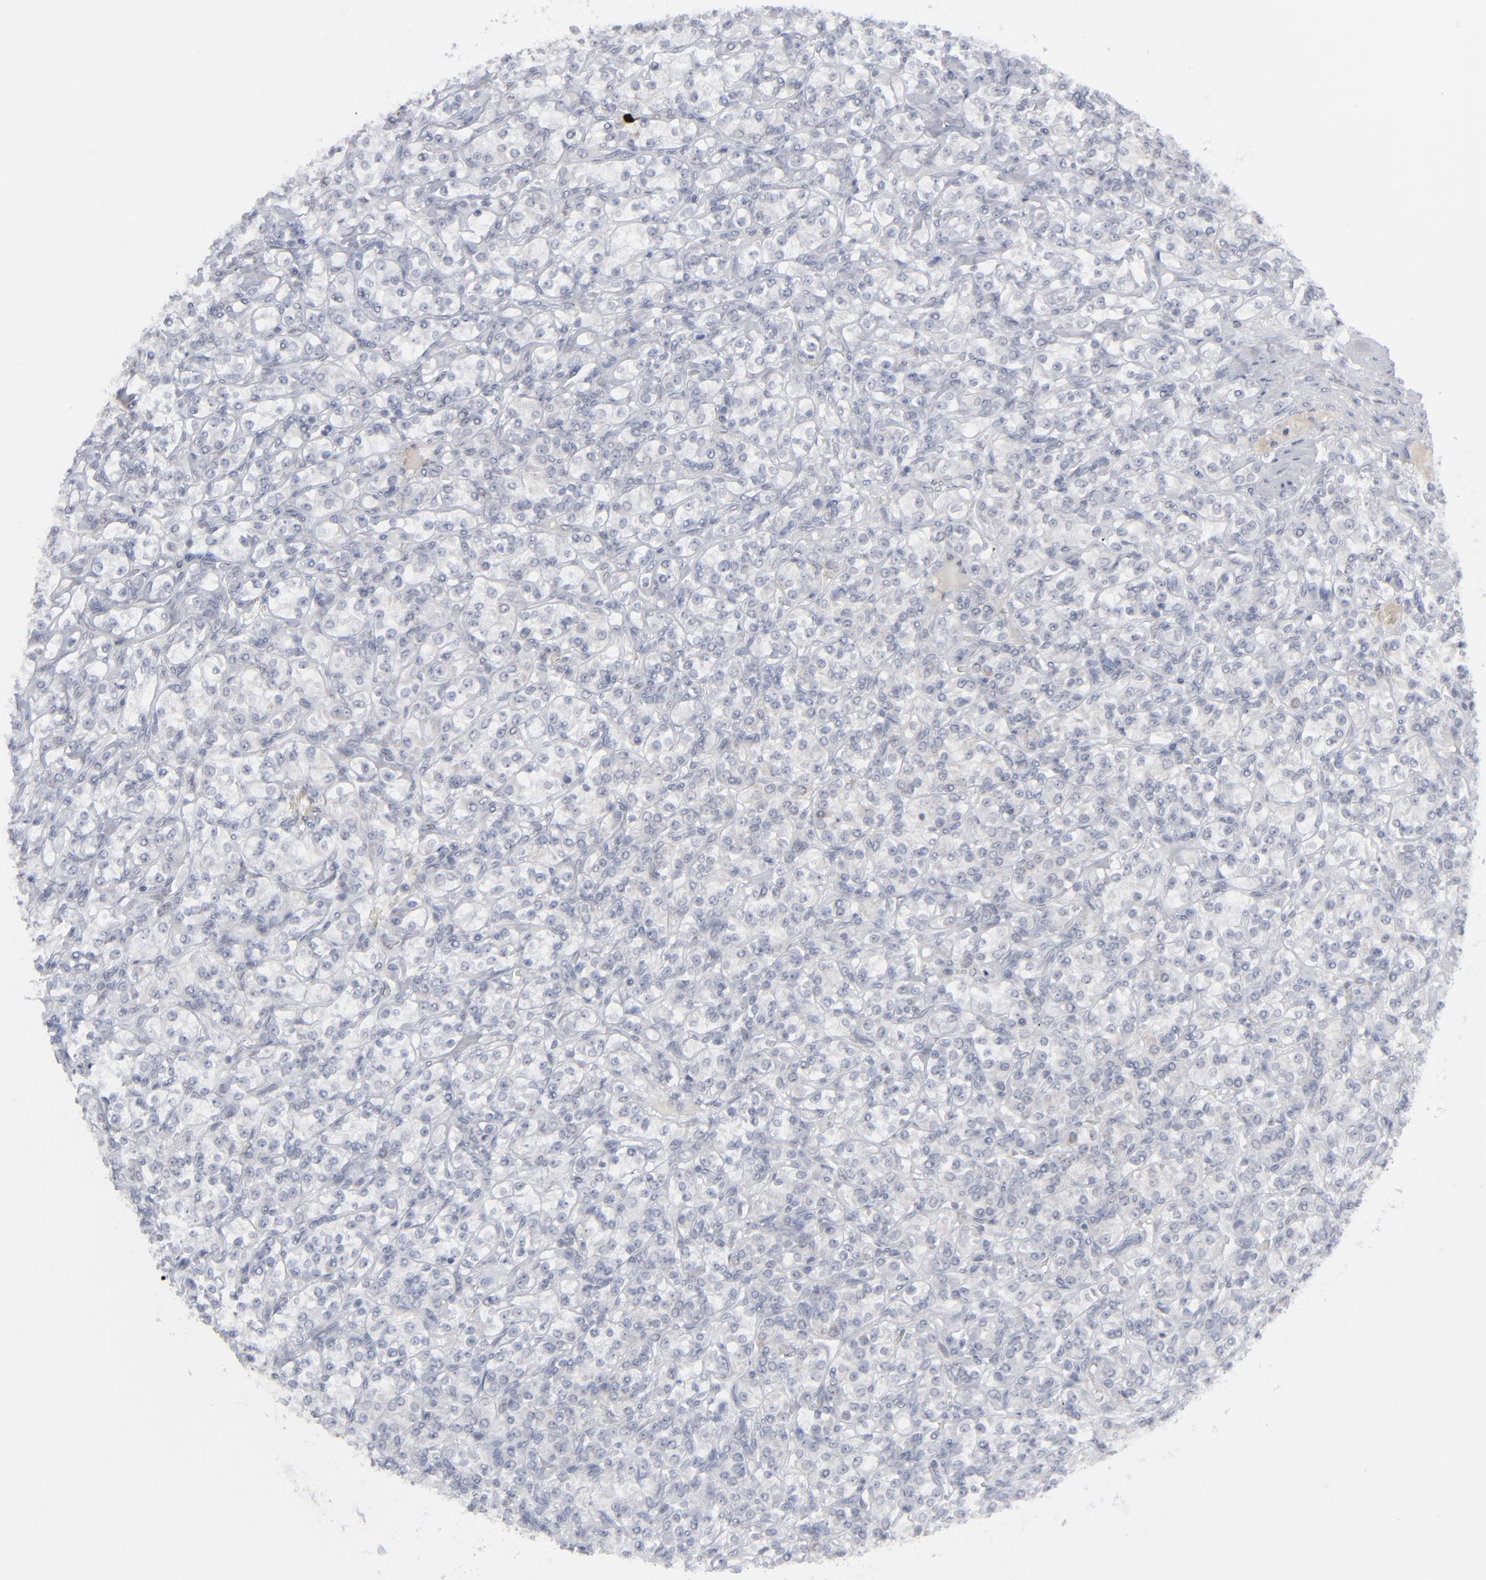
{"staining": {"intensity": "negative", "quantity": "none", "location": "none"}, "tissue": "renal cancer", "cell_type": "Tumor cells", "image_type": "cancer", "snomed": [{"axis": "morphology", "description": "Adenocarcinoma, NOS"}, {"axis": "topography", "description": "Kidney"}], "caption": "This is an immunohistochemistry histopathology image of adenocarcinoma (renal). There is no staining in tumor cells.", "gene": "NUP88", "patient": {"sex": "male", "age": 77}}